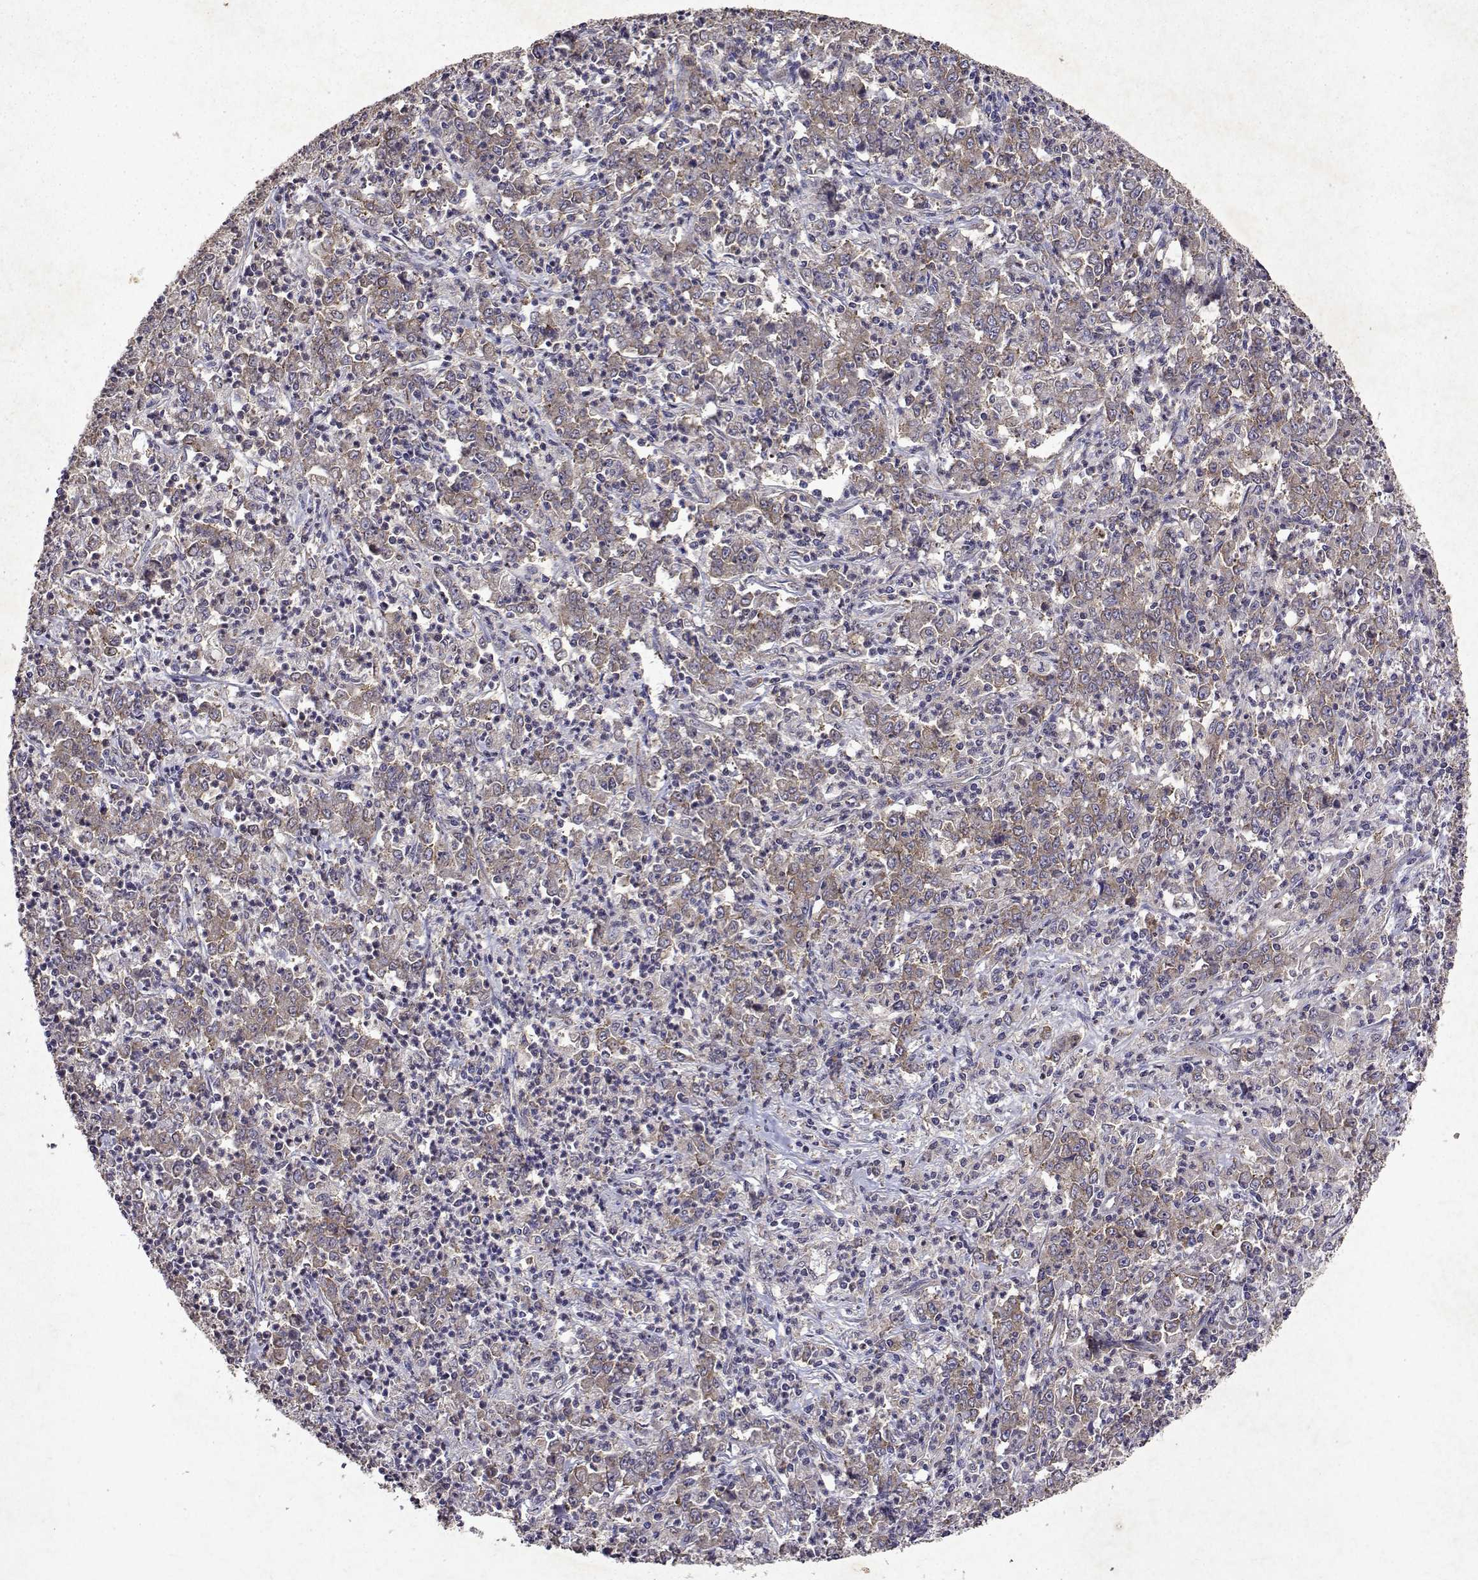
{"staining": {"intensity": "weak", "quantity": ">75%", "location": "cytoplasmic/membranous"}, "tissue": "stomach cancer", "cell_type": "Tumor cells", "image_type": "cancer", "snomed": [{"axis": "morphology", "description": "Adenocarcinoma, NOS"}, {"axis": "topography", "description": "Stomach, lower"}], "caption": "A histopathology image of stomach cancer stained for a protein reveals weak cytoplasmic/membranous brown staining in tumor cells.", "gene": "TARBP2", "patient": {"sex": "female", "age": 71}}